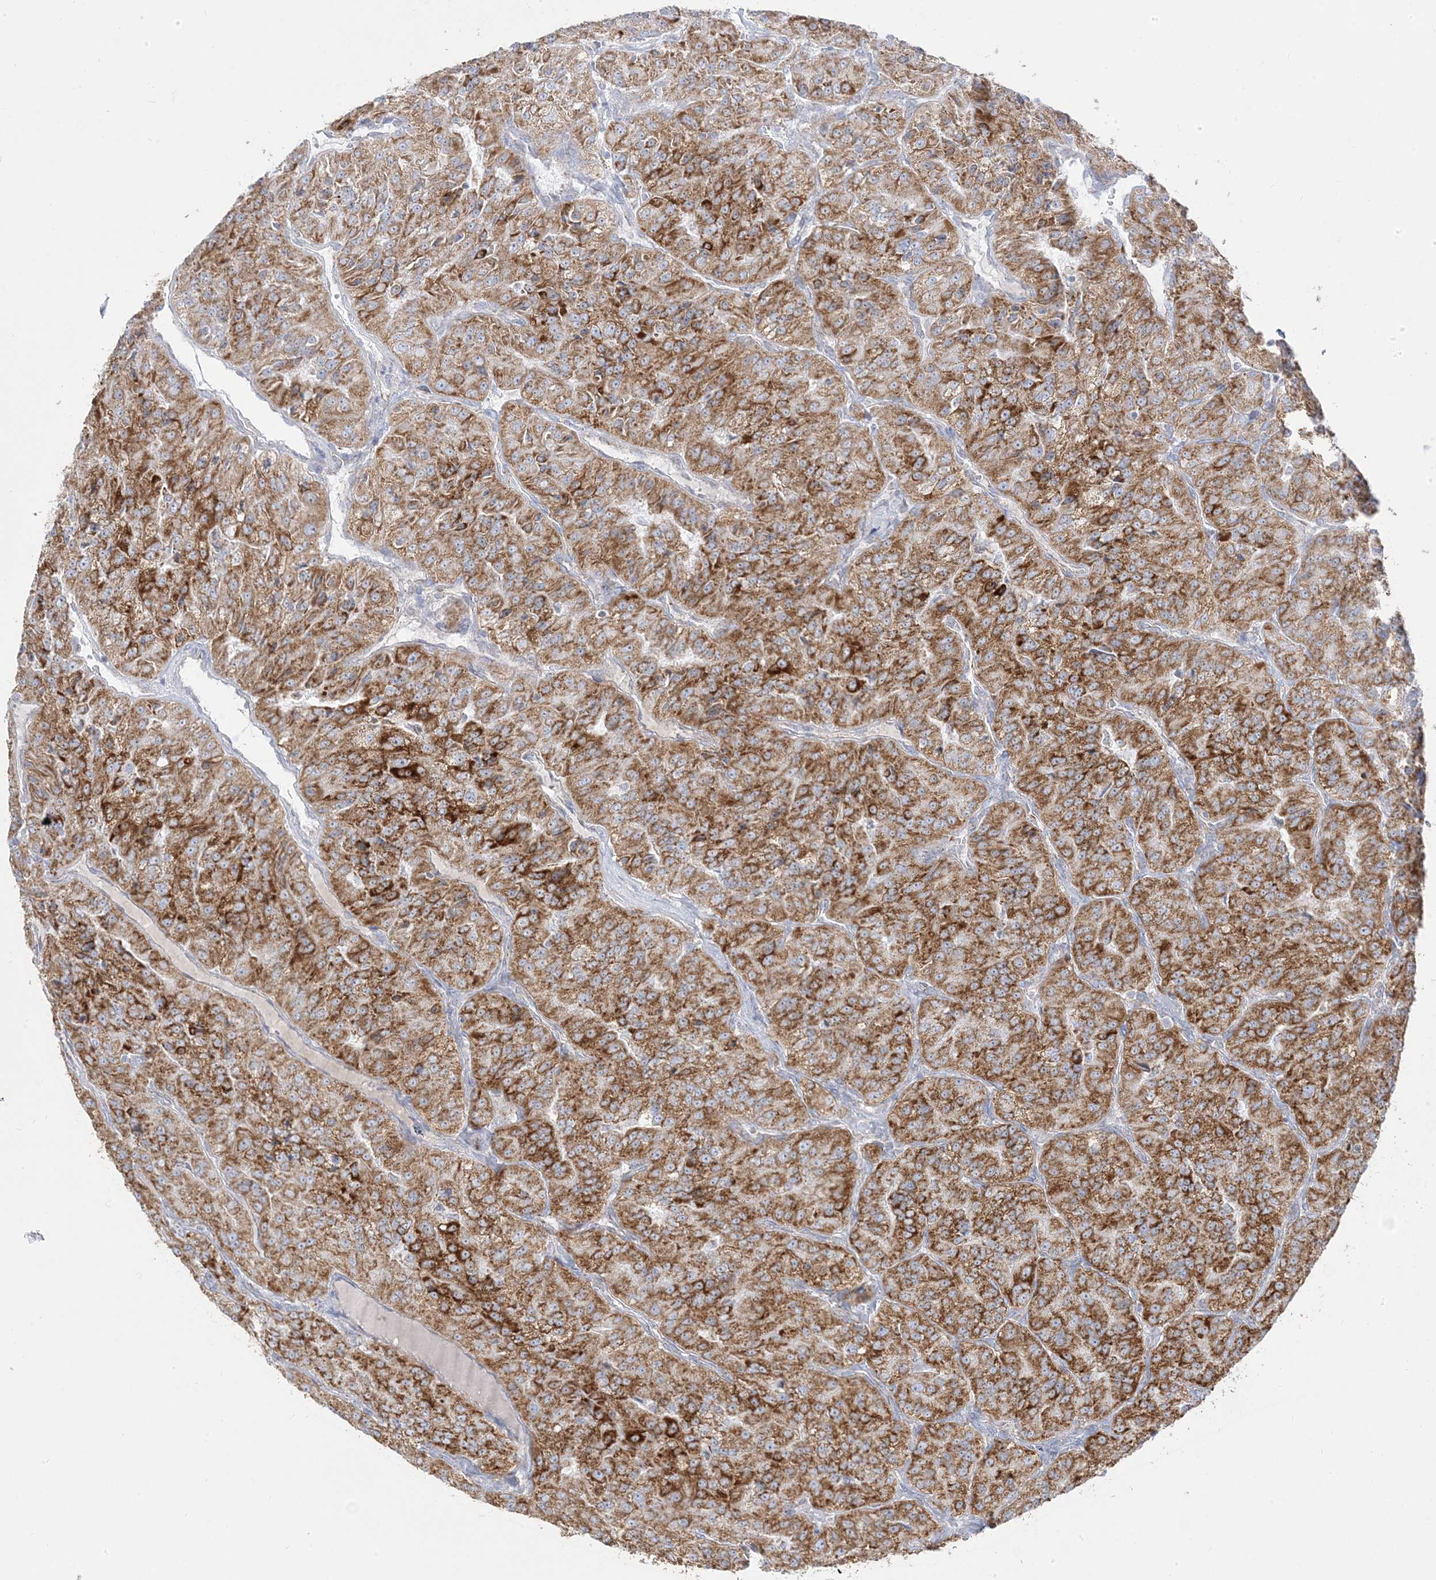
{"staining": {"intensity": "moderate", "quantity": ">75%", "location": "cytoplasmic/membranous"}, "tissue": "renal cancer", "cell_type": "Tumor cells", "image_type": "cancer", "snomed": [{"axis": "morphology", "description": "Adenocarcinoma, NOS"}, {"axis": "topography", "description": "Kidney"}], "caption": "A brown stain highlights moderate cytoplasmic/membranous staining of a protein in human renal cancer tumor cells. (DAB IHC, brown staining for protein, blue staining for nuclei).", "gene": "PCCB", "patient": {"sex": "female", "age": 63}}